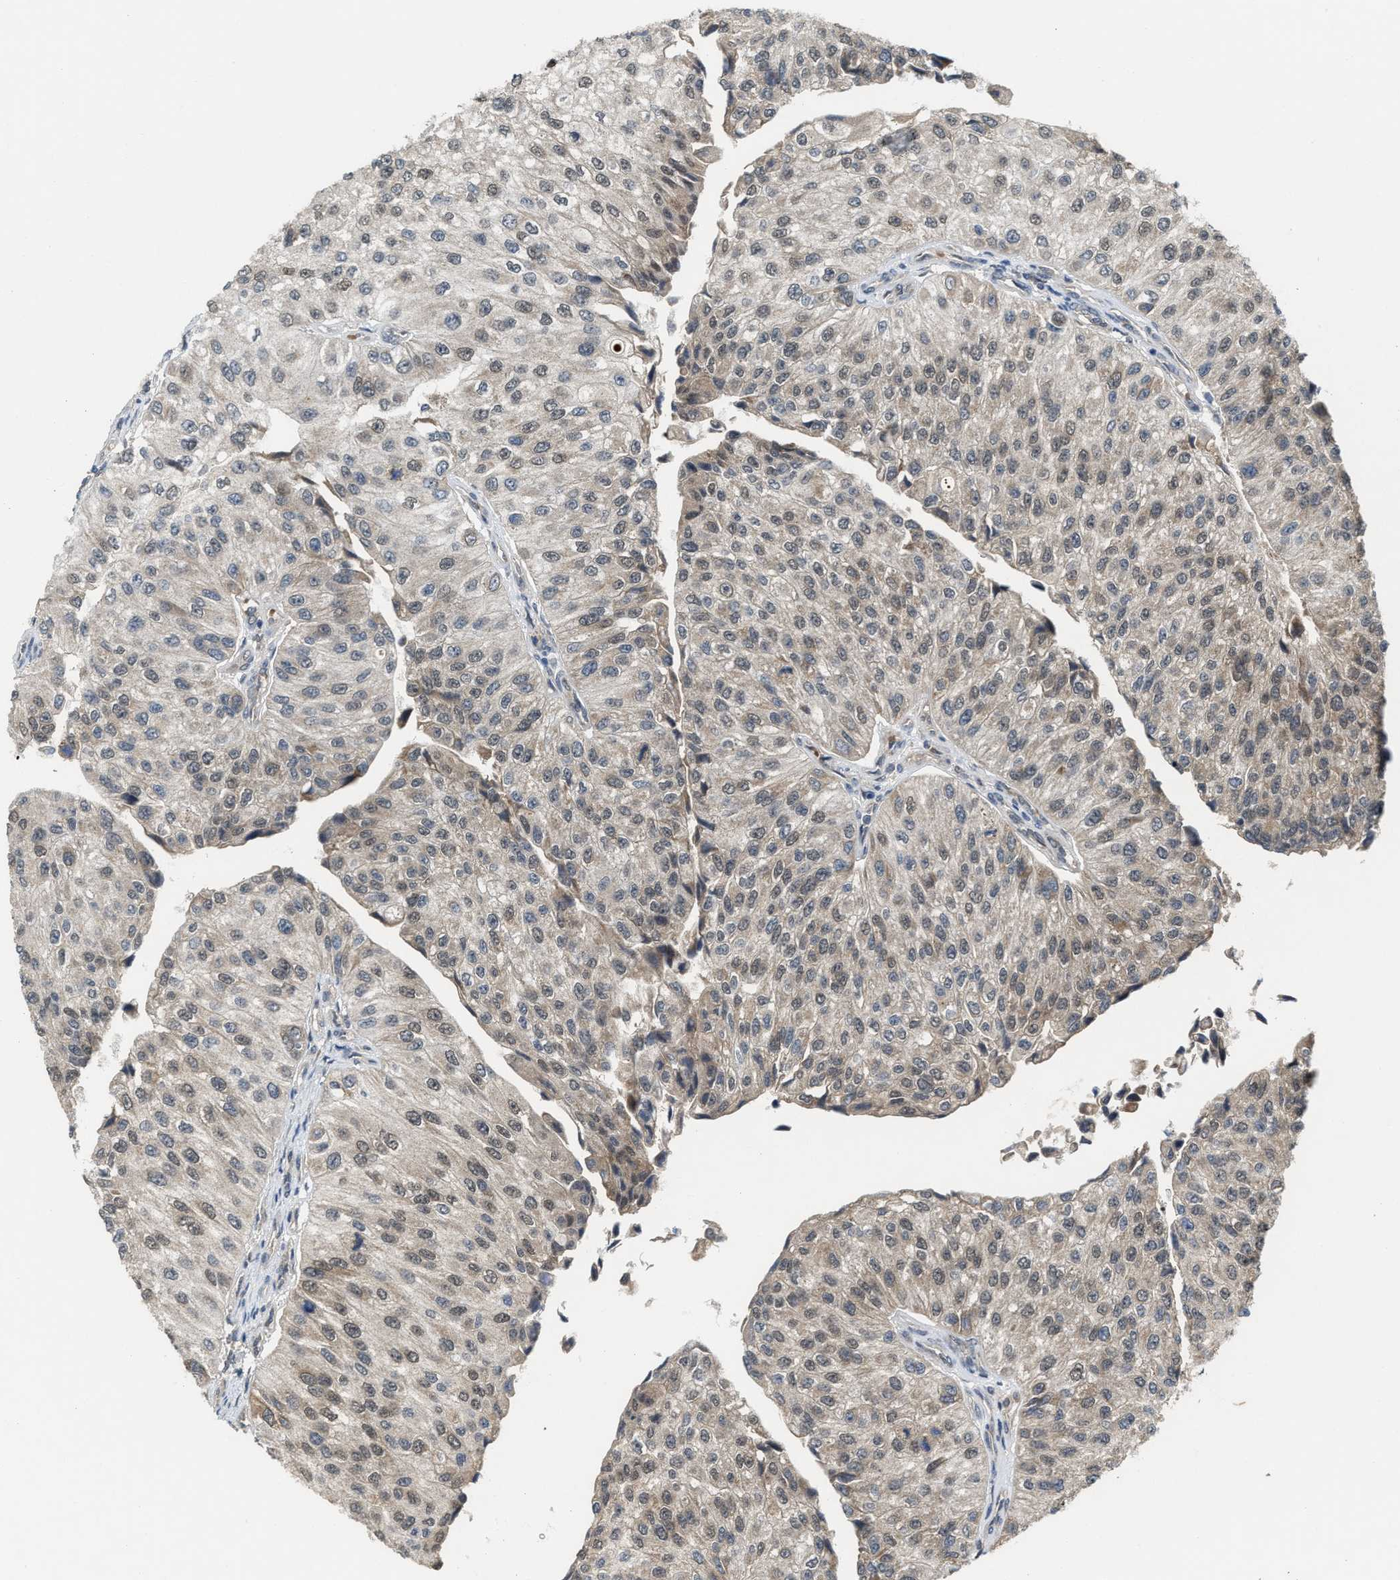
{"staining": {"intensity": "weak", "quantity": "25%-75%", "location": "cytoplasmic/membranous,nuclear"}, "tissue": "urothelial cancer", "cell_type": "Tumor cells", "image_type": "cancer", "snomed": [{"axis": "morphology", "description": "Urothelial carcinoma, High grade"}, {"axis": "topography", "description": "Kidney"}, {"axis": "topography", "description": "Urinary bladder"}], "caption": "A histopathology image of urothelial carcinoma (high-grade) stained for a protein reveals weak cytoplasmic/membranous and nuclear brown staining in tumor cells. (DAB (3,3'-diaminobenzidine) IHC, brown staining for protein, blue staining for nuclei).", "gene": "KIF24", "patient": {"sex": "male", "age": 77}}